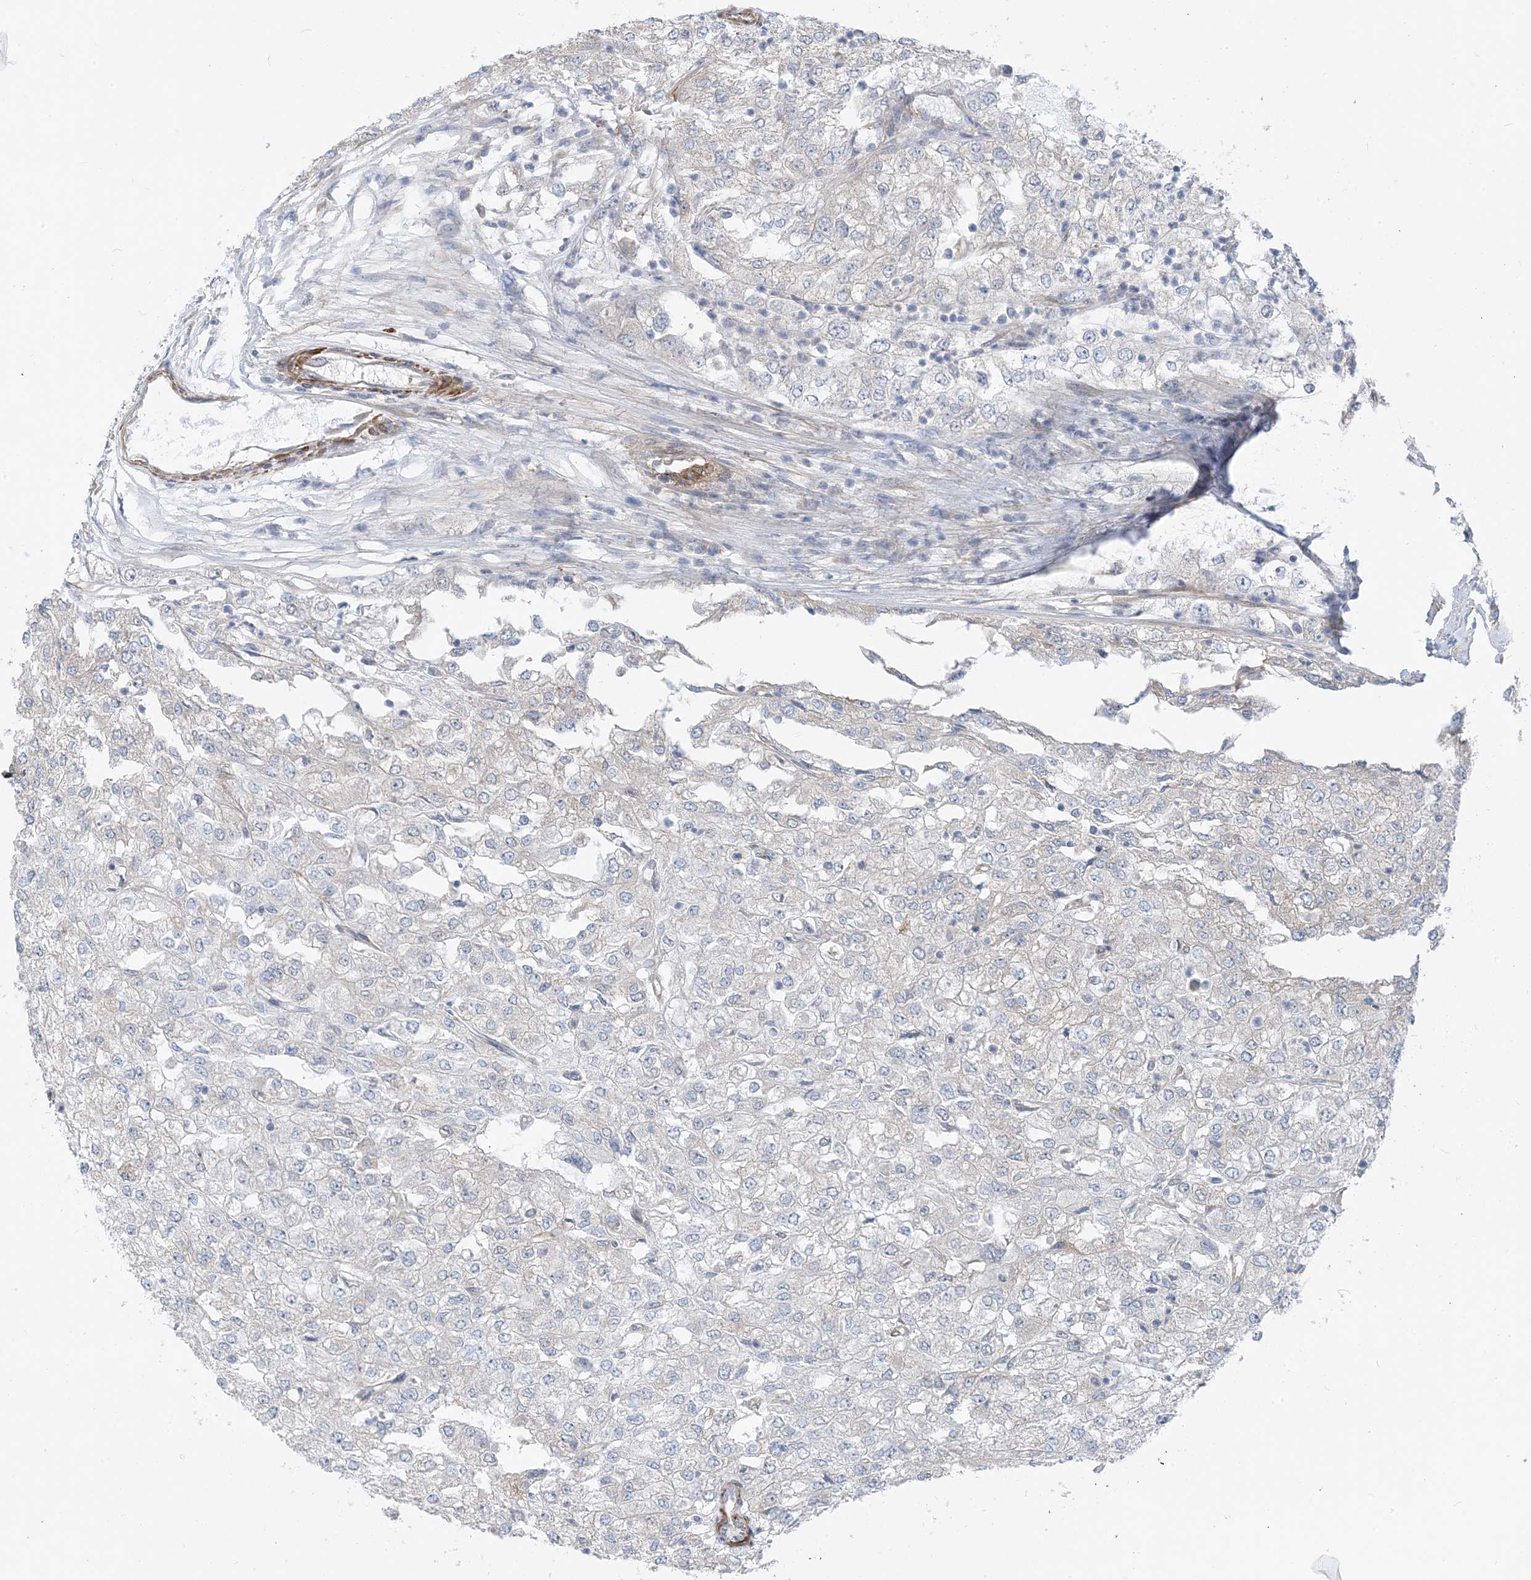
{"staining": {"intensity": "negative", "quantity": "none", "location": "none"}, "tissue": "renal cancer", "cell_type": "Tumor cells", "image_type": "cancer", "snomed": [{"axis": "morphology", "description": "Adenocarcinoma, NOS"}, {"axis": "topography", "description": "Kidney"}], "caption": "Renal adenocarcinoma was stained to show a protein in brown. There is no significant positivity in tumor cells. (Brightfield microscopy of DAB (3,3'-diaminobenzidine) immunohistochemistry at high magnification).", "gene": "PLEKHA3", "patient": {"sex": "female", "age": 54}}